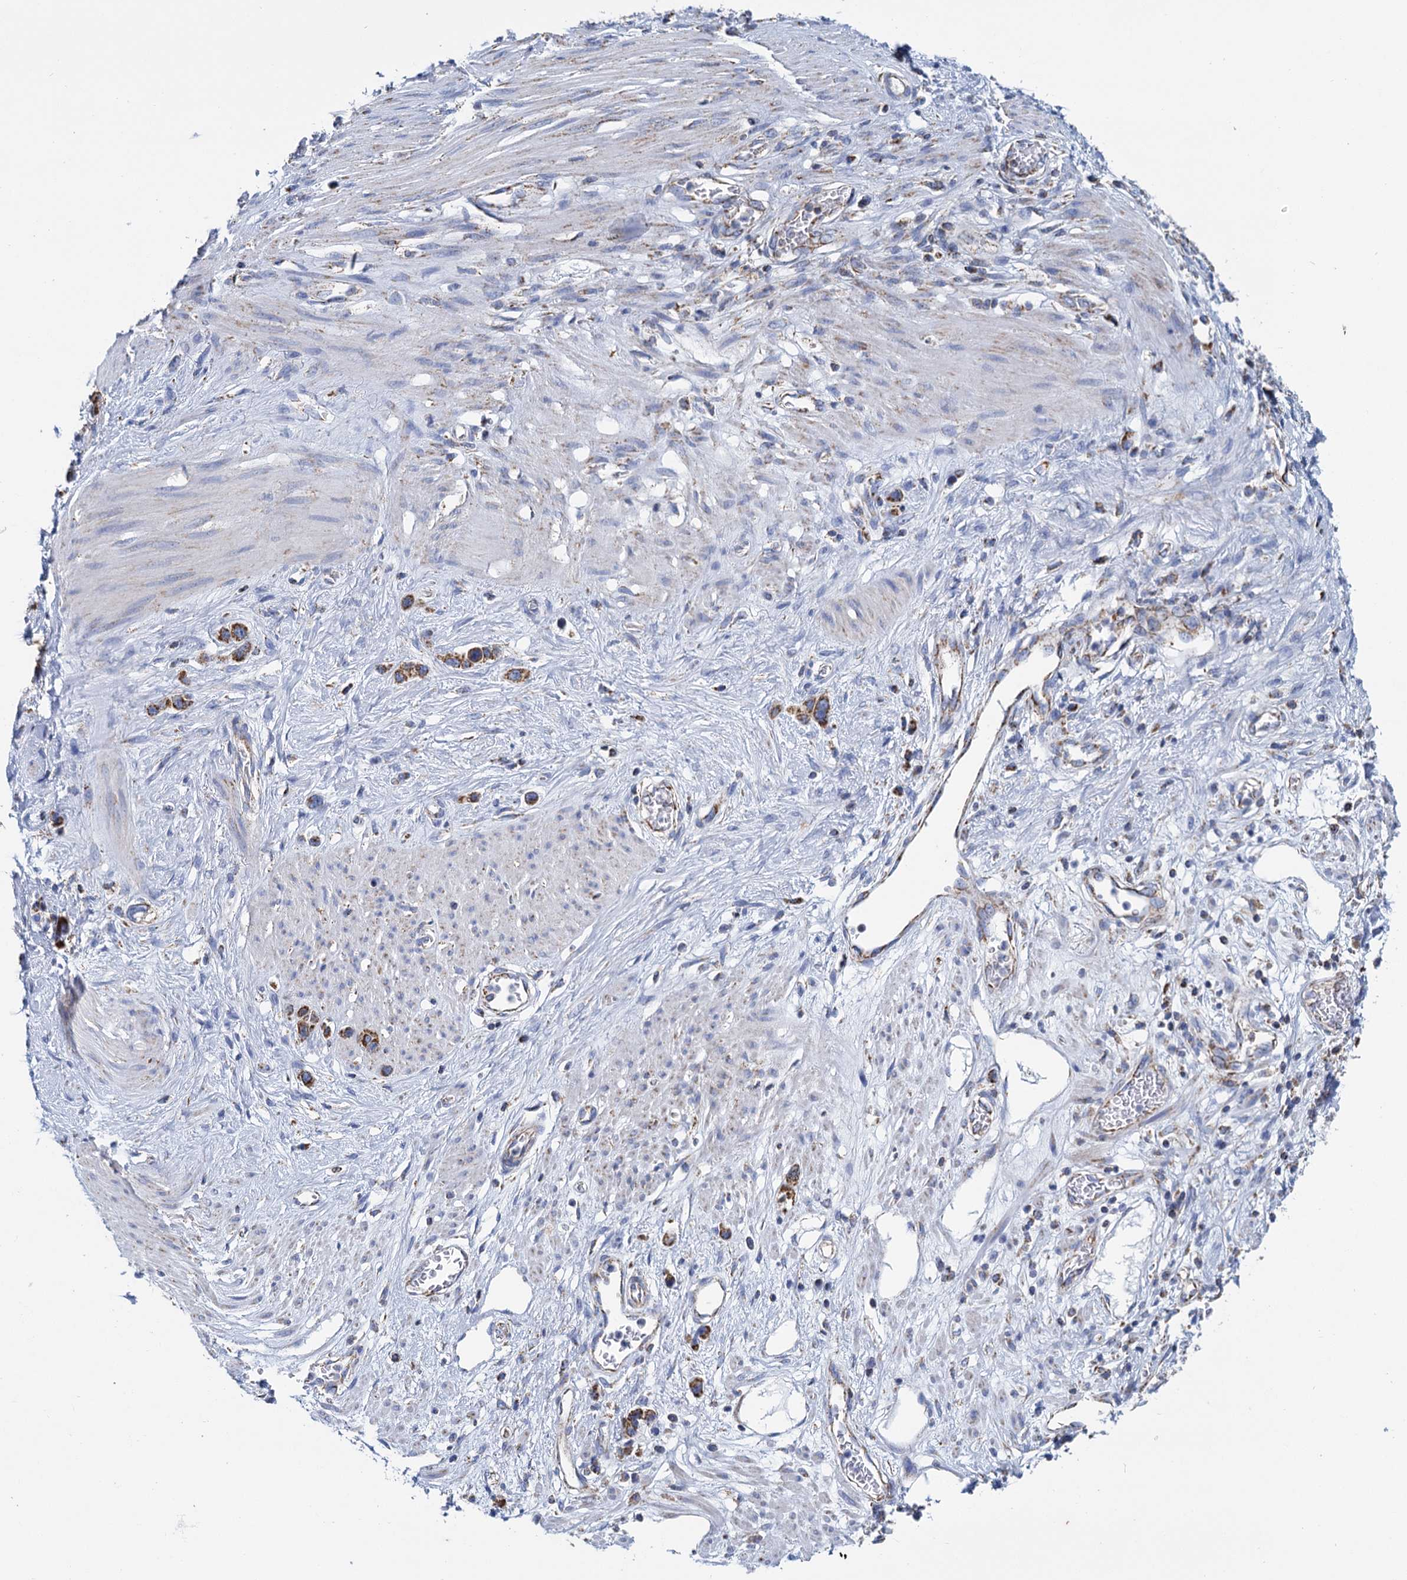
{"staining": {"intensity": "strong", "quantity": ">75%", "location": "cytoplasmic/membranous"}, "tissue": "stomach cancer", "cell_type": "Tumor cells", "image_type": "cancer", "snomed": [{"axis": "morphology", "description": "Adenocarcinoma, NOS"}, {"axis": "morphology", "description": "Adenocarcinoma, High grade"}, {"axis": "topography", "description": "Stomach, upper"}, {"axis": "topography", "description": "Stomach, lower"}], "caption": "Immunohistochemical staining of human stomach adenocarcinoma shows high levels of strong cytoplasmic/membranous positivity in approximately >75% of tumor cells.", "gene": "CCP110", "patient": {"sex": "female", "age": 65}}